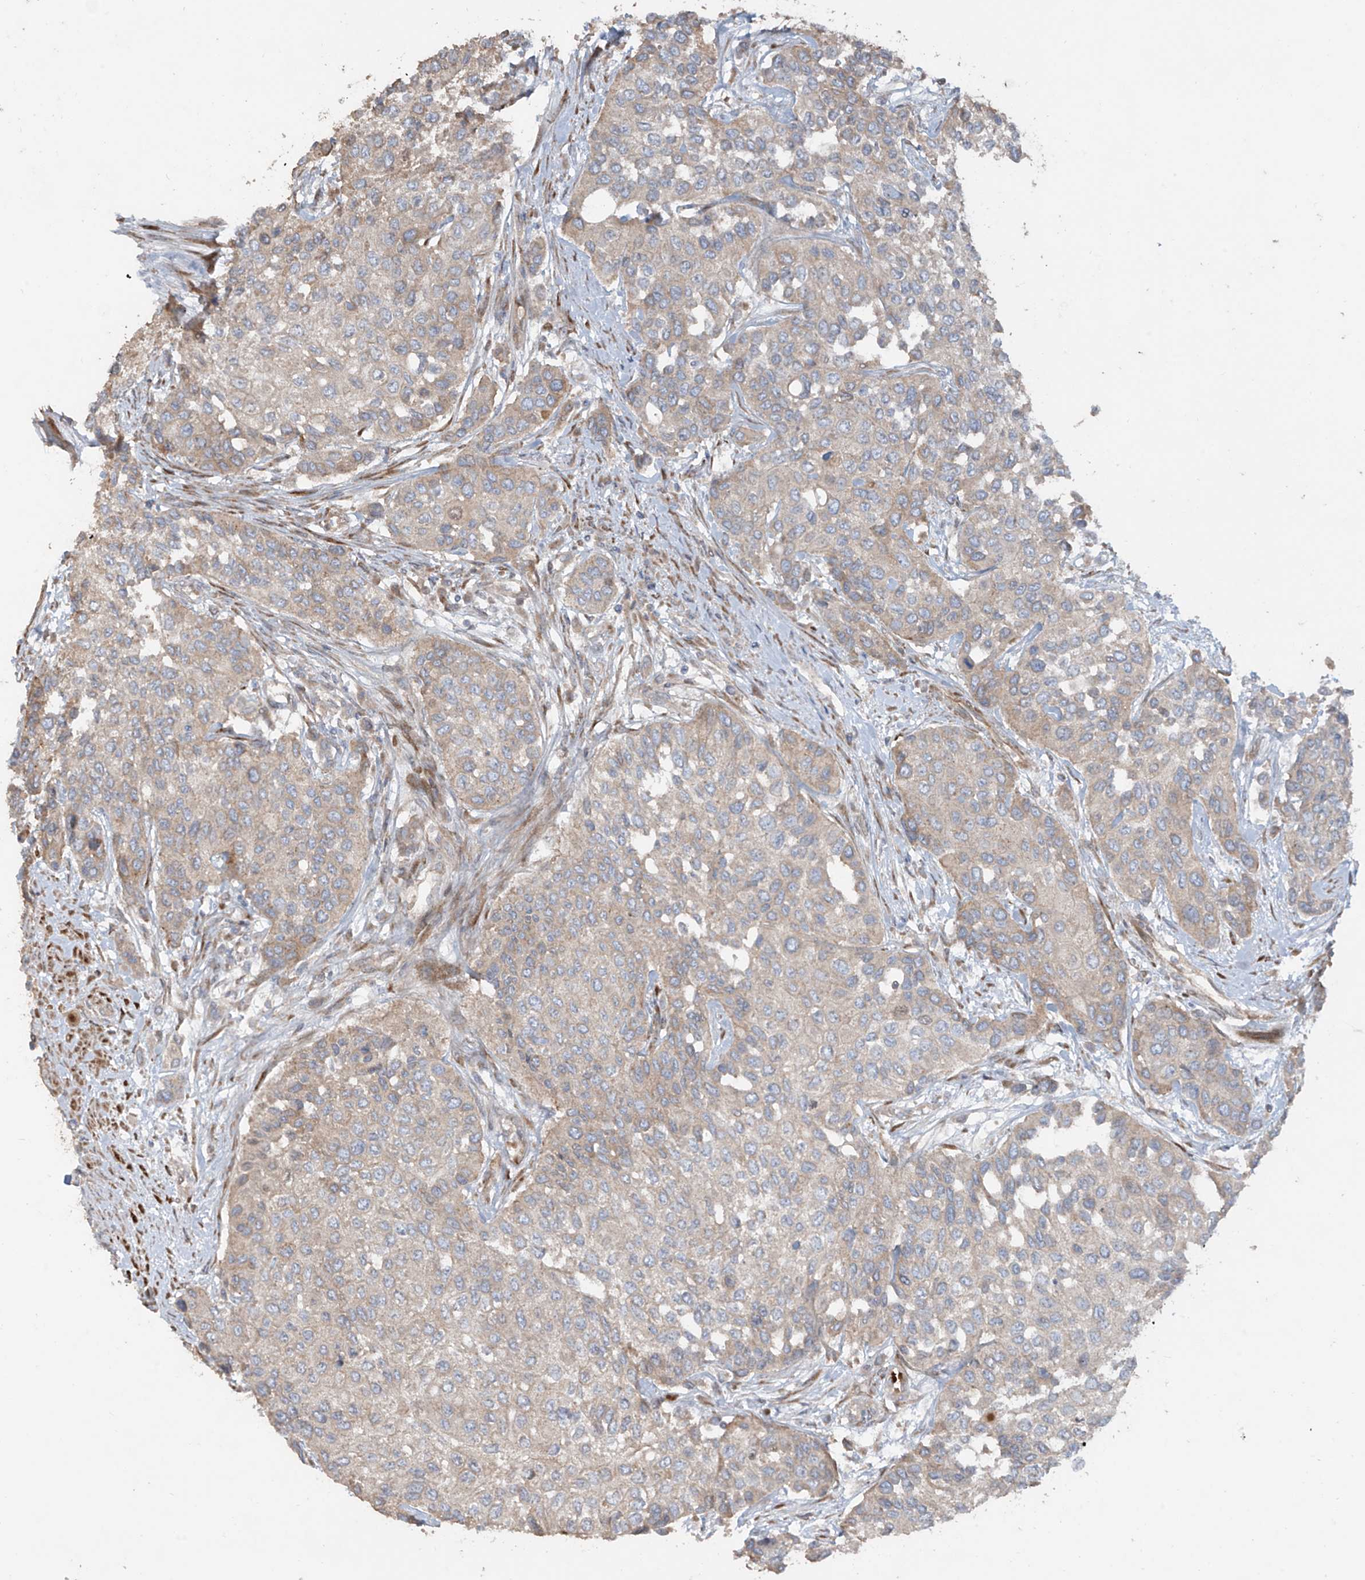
{"staining": {"intensity": "weak", "quantity": "<25%", "location": "cytoplasmic/membranous"}, "tissue": "urothelial cancer", "cell_type": "Tumor cells", "image_type": "cancer", "snomed": [{"axis": "morphology", "description": "Normal tissue, NOS"}, {"axis": "morphology", "description": "Urothelial carcinoma, High grade"}, {"axis": "topography", "description": "Vascular tissue"}, {"axis": "topography", "description": "Urinary bladder"}], "caption": "Immunohistochemistry photomicrograph of urothelial cancer stained for a protein (brown), which shows no expression in tumor cells.", "gene": "ABTB1", "patient": {"sex": "female", "age": 56}}